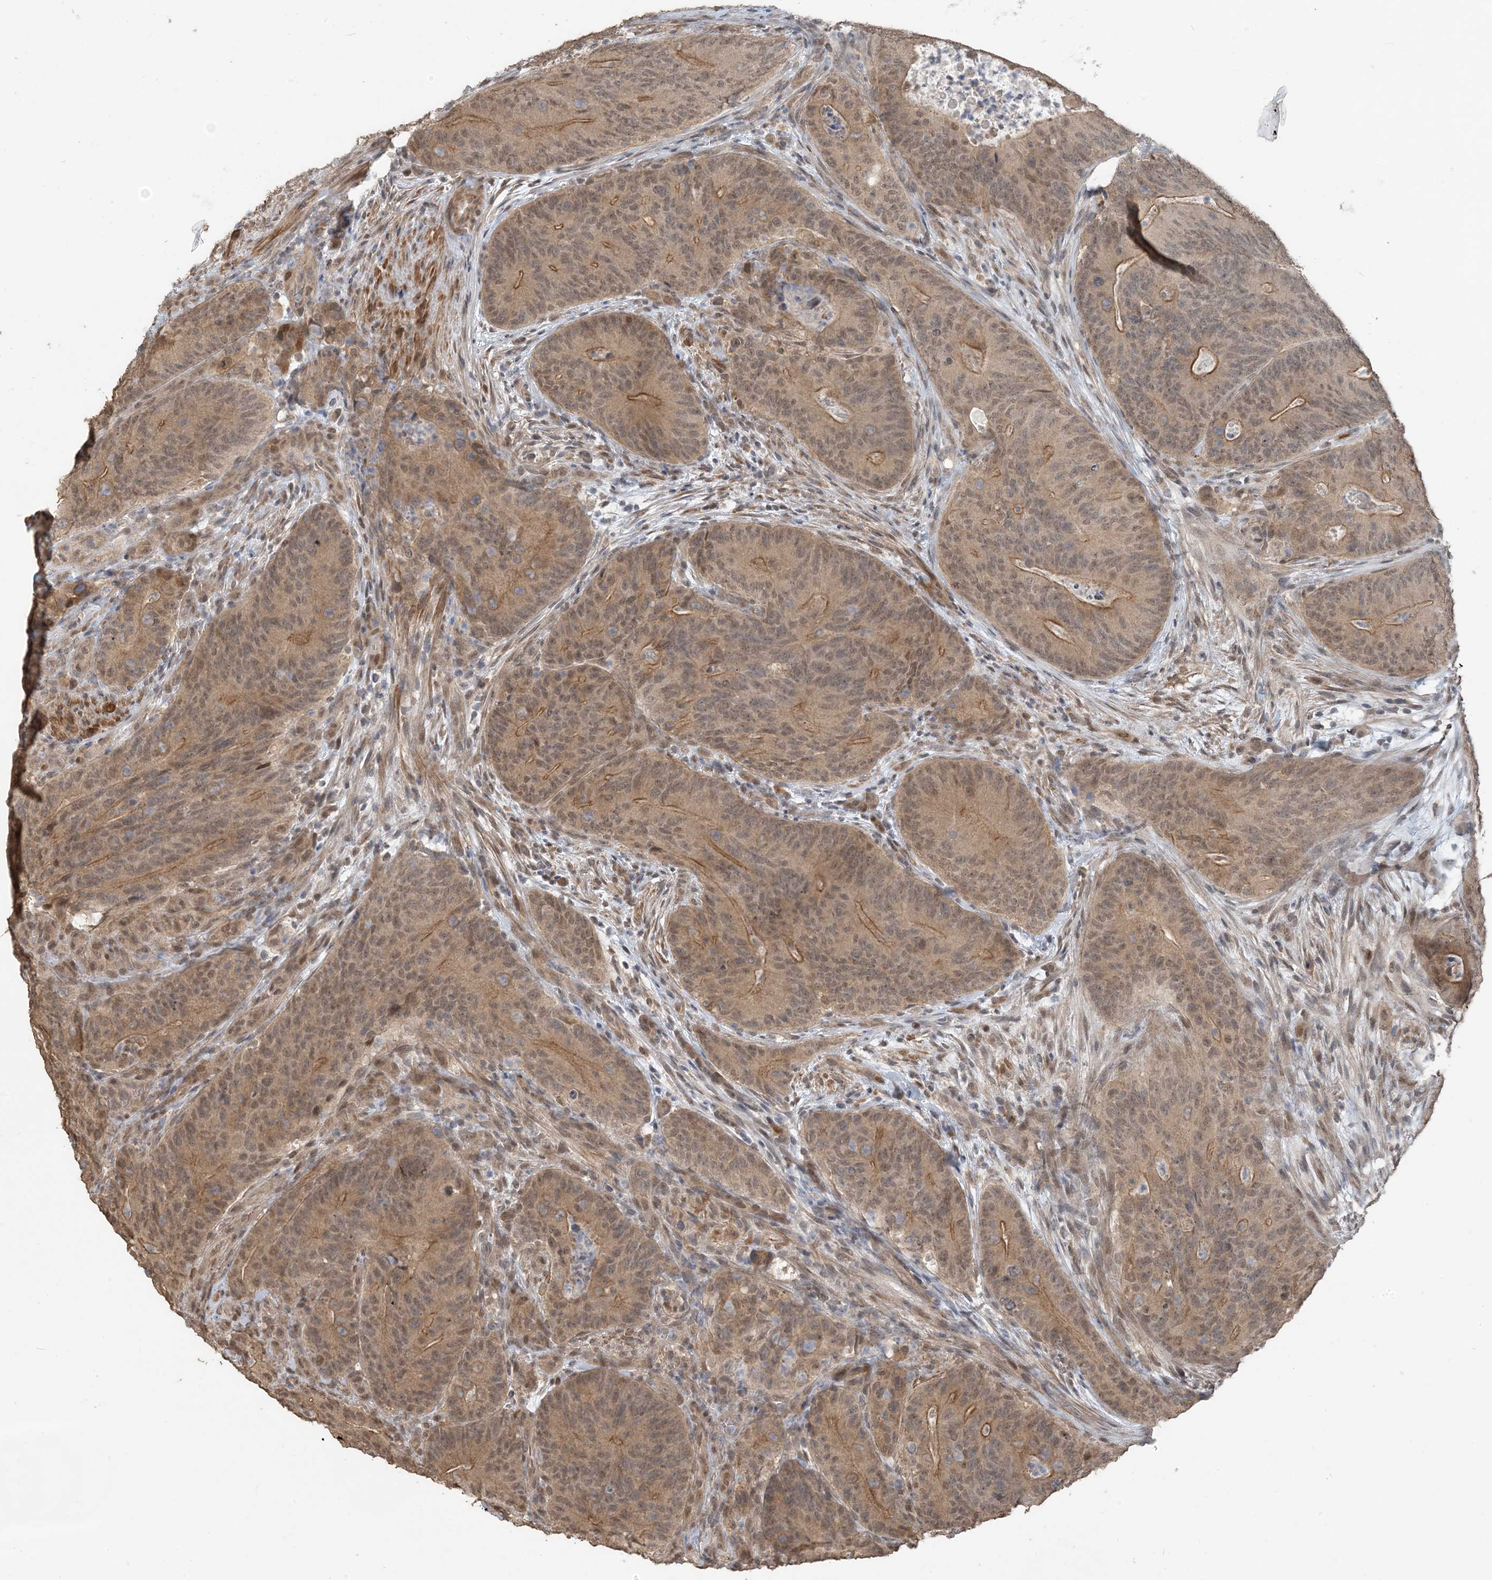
{"staining": {"intensity": "moderate", "quantity": ">75%", "location": "cytoplasmic/membranous,nuclear"}, "tissue": "colorectal cancer", "cell_type": "Tumor cells", "image_type": "cancer", "snomed": [{"axis": "morphology", "description": "Normal tissue, NOS"}, {"axis": "topography", "description": "Colon"}], "caption": "Human colorectal cancer stained with a protein marker shows moderate staining in tumor cells.", "gene": "ZC3H12A", "patient": {"sex": "female", "age": 82}}